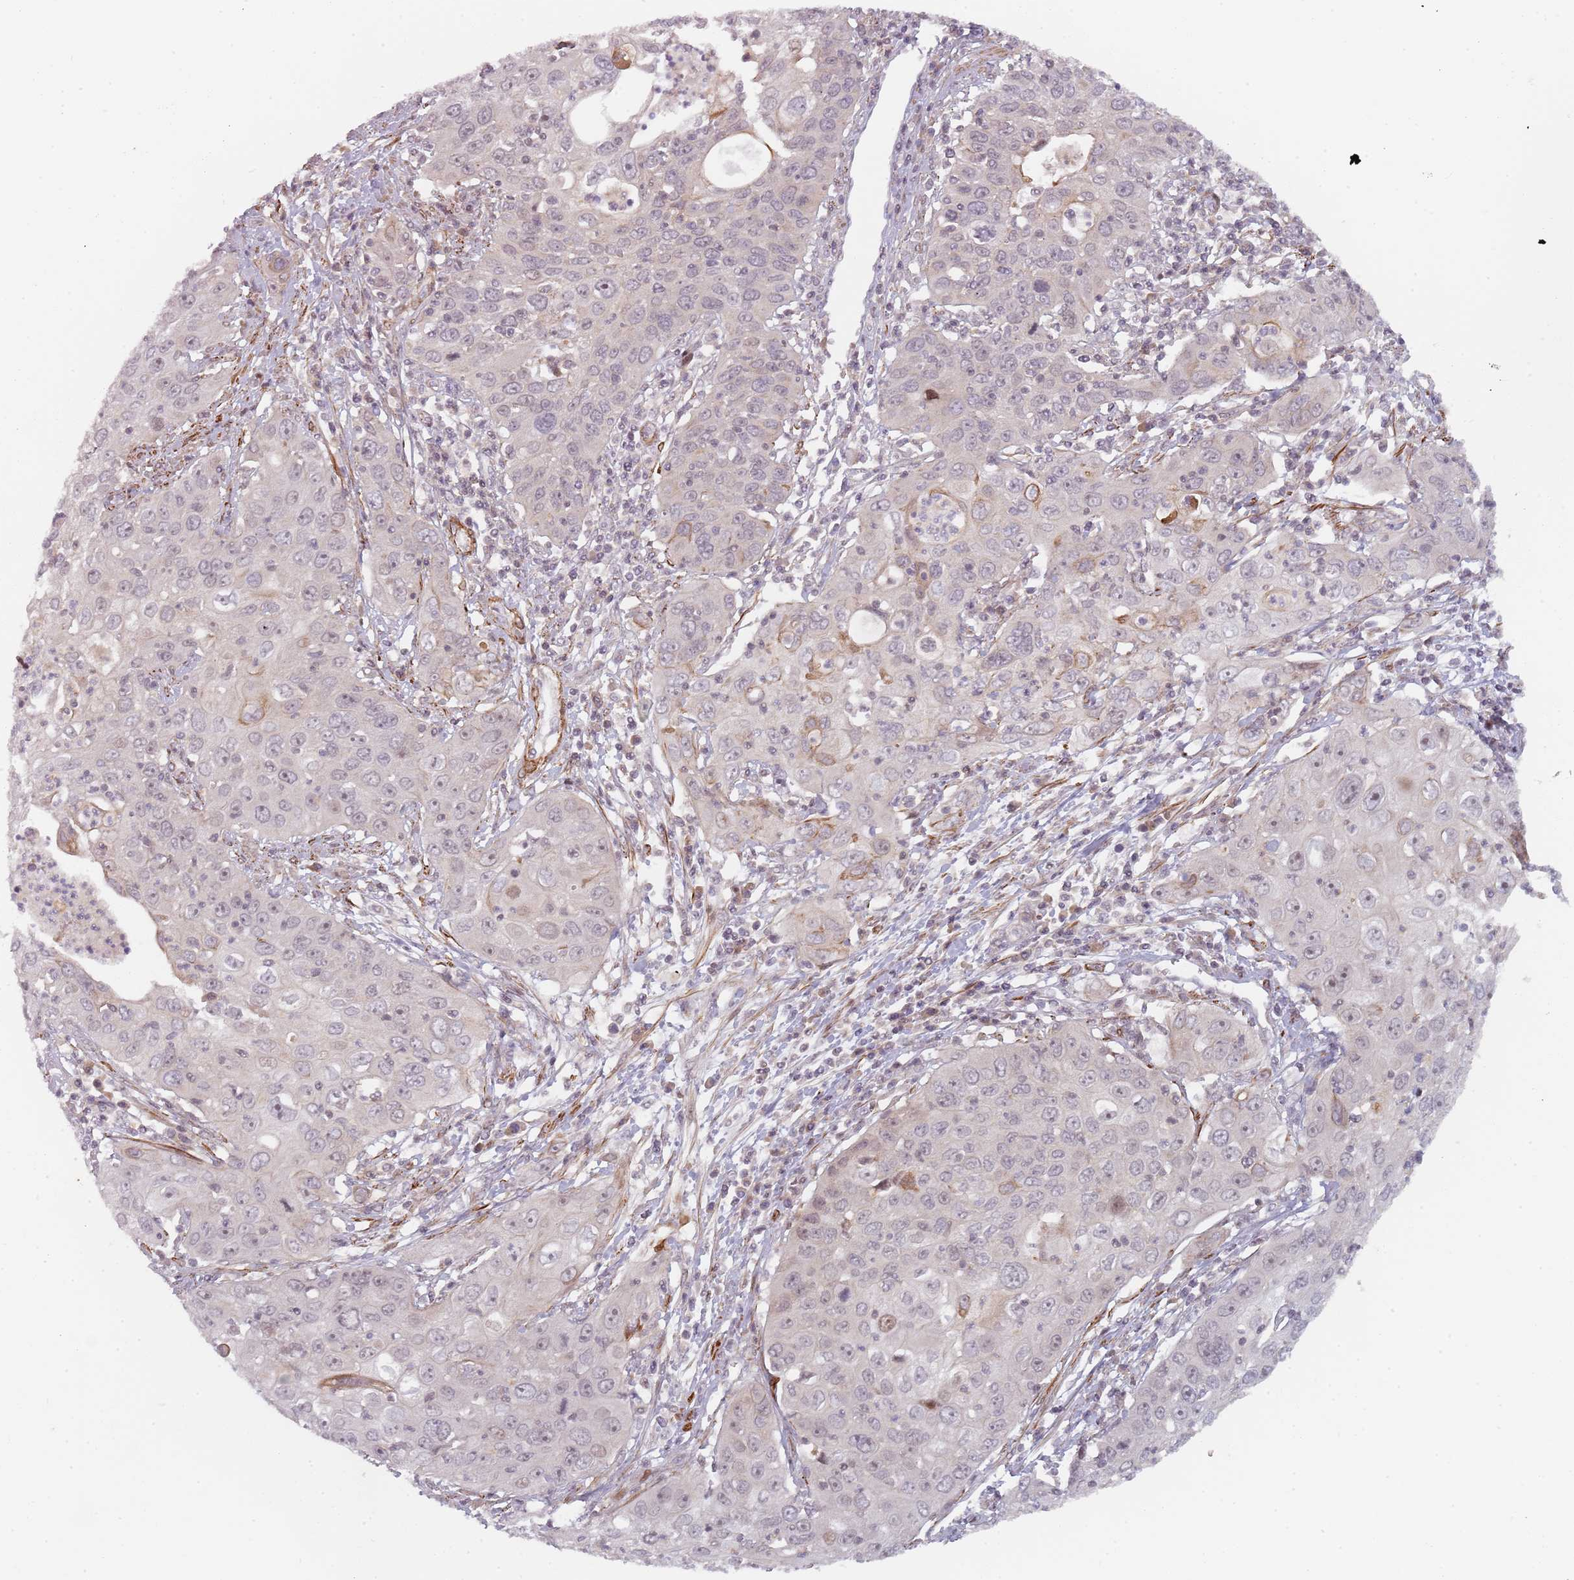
{"staining": {"intensity": "negative", "quantity": "none", "location": "none"}, "tissue": "cervical cancer", "cell_type": "Tumor cells", "image_type": "cancer", "snomed": [{"axis": "morphology", "description": "Squamous cell carcinoma, NOS"}, {"axis": "topography", "description": "Cervix"}], "caption": "A high-resolution histopathology image shows immunohistochemistry (IHC) staining of cervical squamous cell carcinoma, which reveals no significant staining in tumor cells.", "gene": "RPS6KA2", "patient": {"sex": "female", "age": 36}}